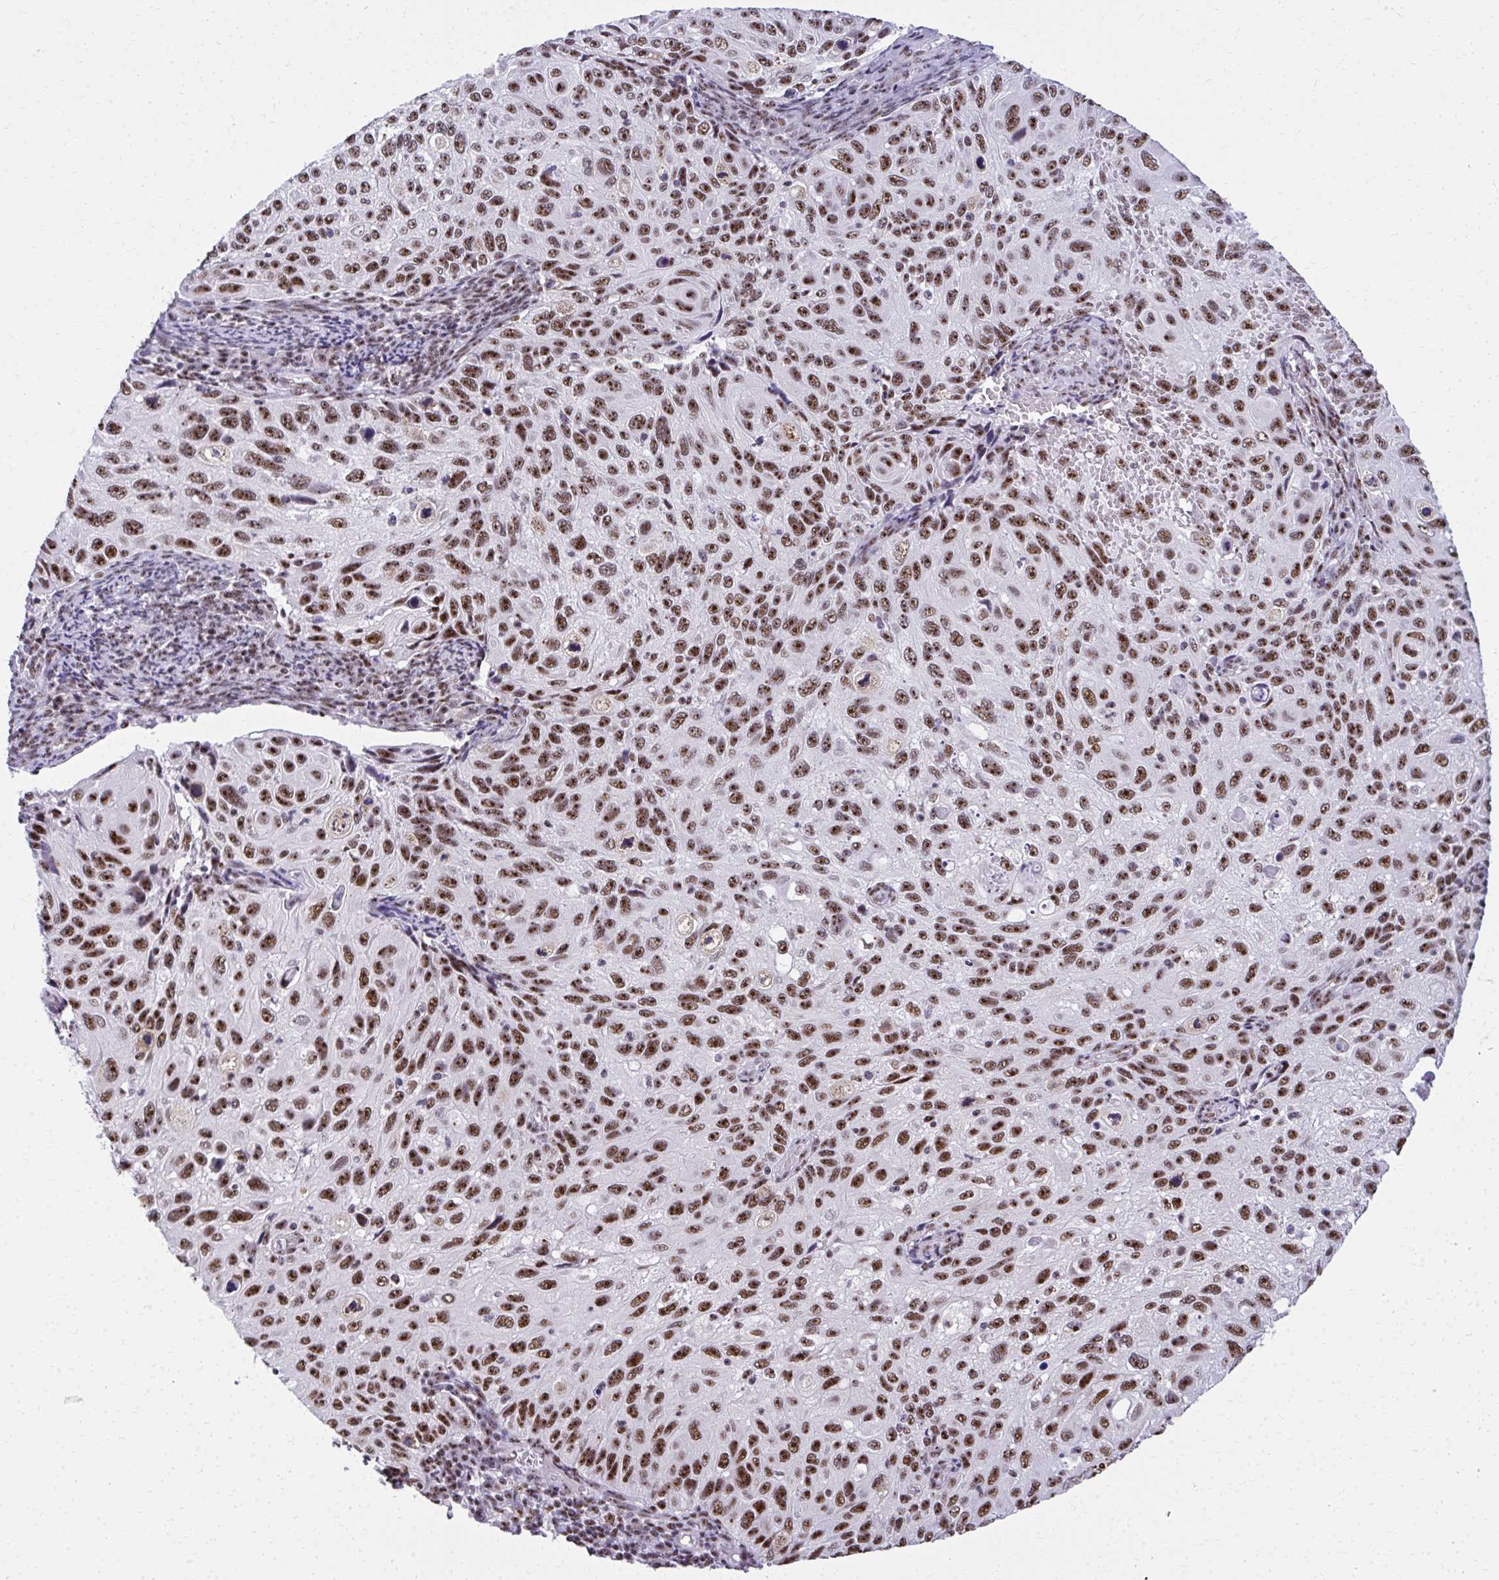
{"staining": {"intensity": "strong", "quantity": ">75%", "location": "nuclear"}, "tissue": "cervical cancer", "cell_type": "Tumor cells", "image_type": "cancer", "snomed": [{"axis": "morphology", "description": "Squamous cell carcinoma, NOS"}, {"axis": "topography", "description": "Cervix"}], "caption": "Immunohistochemistry photomicrograph of neoplastic tissue: human squamous cell carcinoma (cervical) stained using immunohistochemistry (IHC) reveals high levels of strong protein expression localized specifically in the nuclear of tumor cells, appearing as a nuclear brown color.", "gene": "PELP1", "patient": {"sex": "female", "age": 70}}